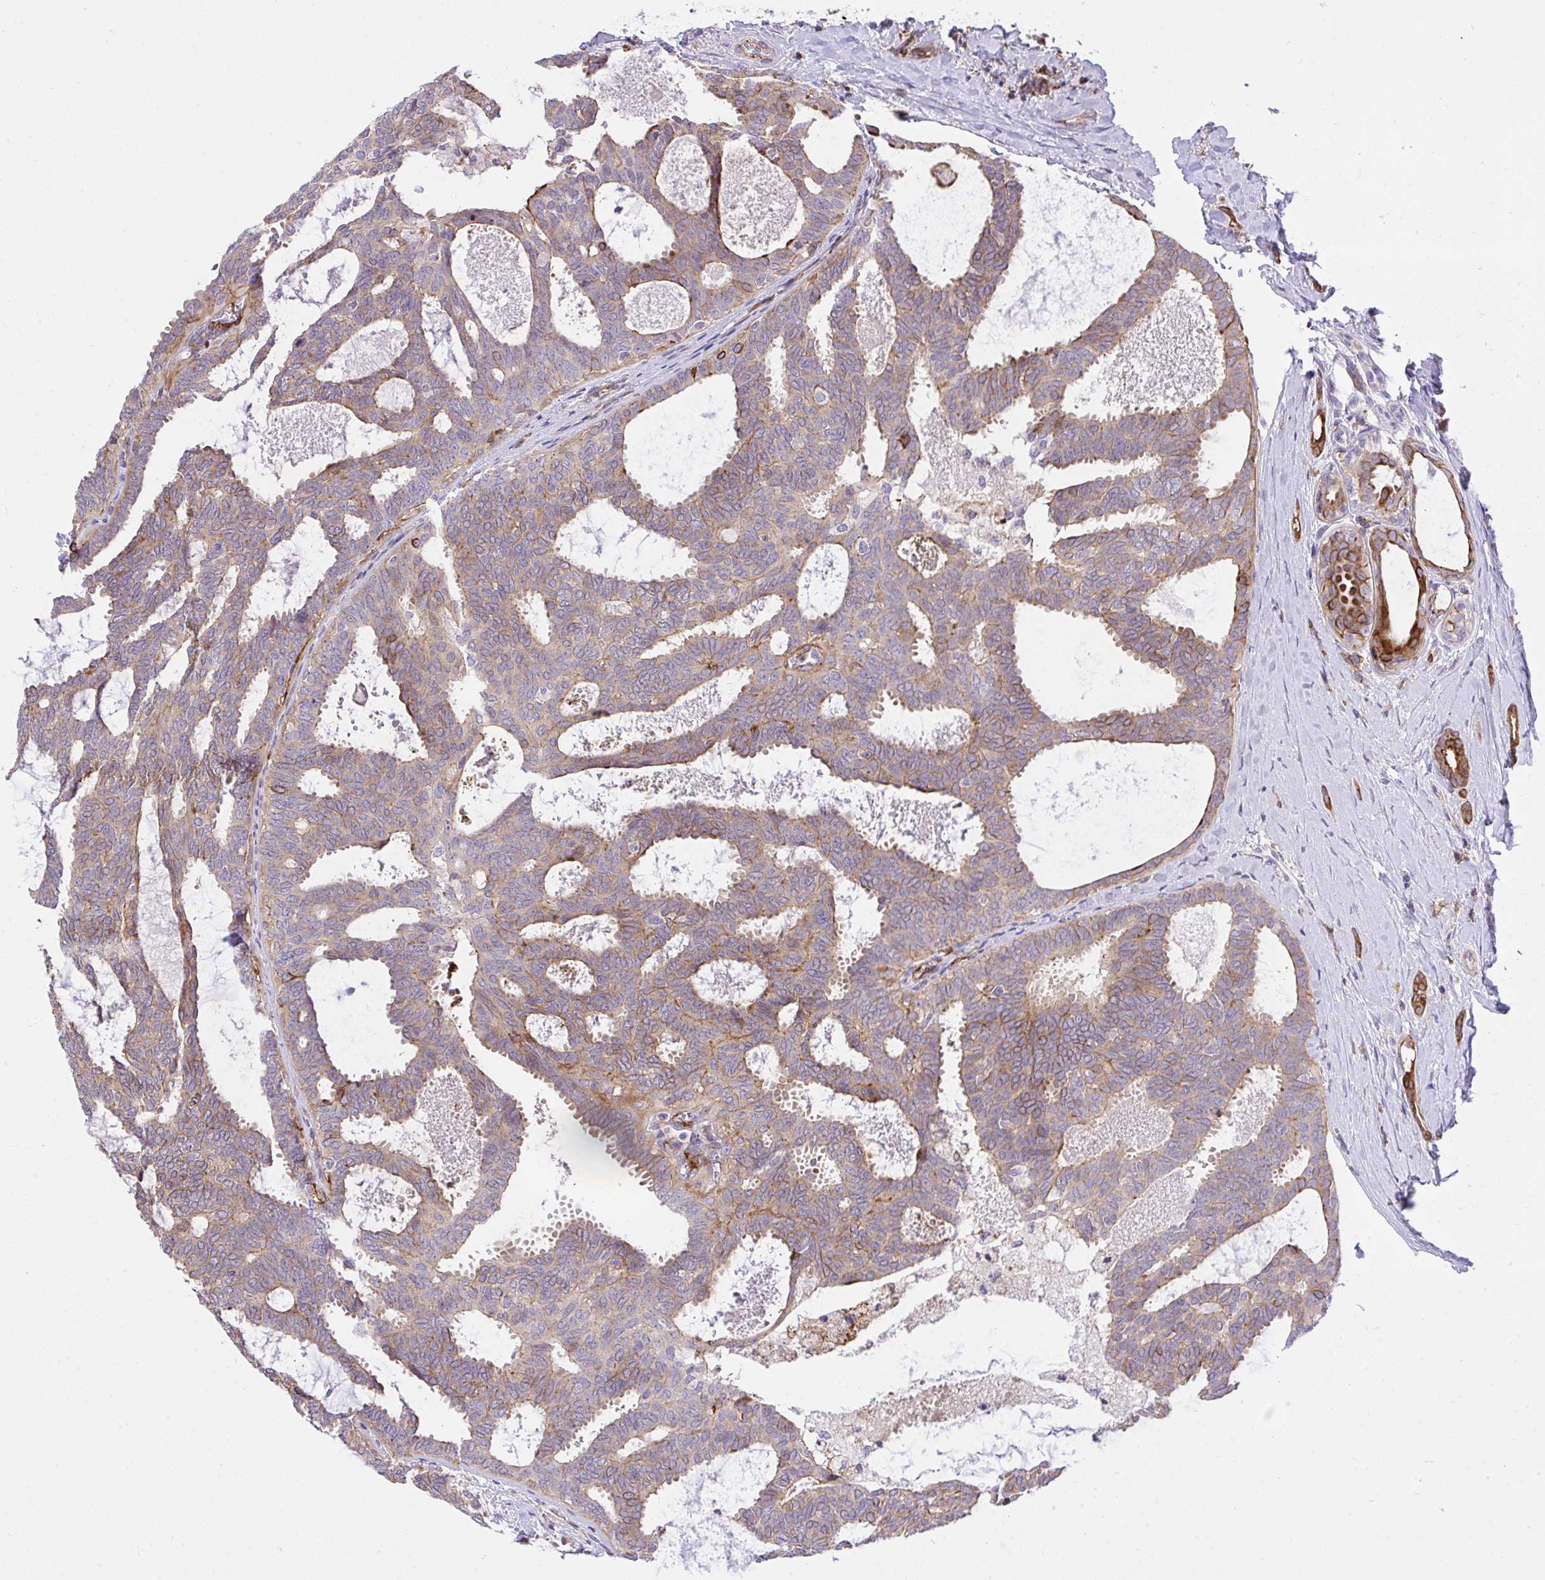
{"staining": {"intensity": "moderate", "quantity": "<25%", "location": "cytoplasmic/membranous"}, "tissue": "breast cancer", "cell_type": "Tumor cells", "image_type": "cancer", "snomed": [{"axis": "morphology", "description": "Intraductal carcinoma, in situ"}, {"axis": "morphology", "description": "Duct carcinoma"}, {"axis": "morphology", "description": "Lobular carcinoma, in situ"}, {"axis": "topography", "description": "Breast"}], "caption": "This histopathology image displays immunohistochemistry (IHC) staining of human breast cancer, with low moderate cytoplasmic/membranous expression in about <25% of tumor cells.", "gene": "ERI1", "patient": {"sex": "female", "age": 44}}